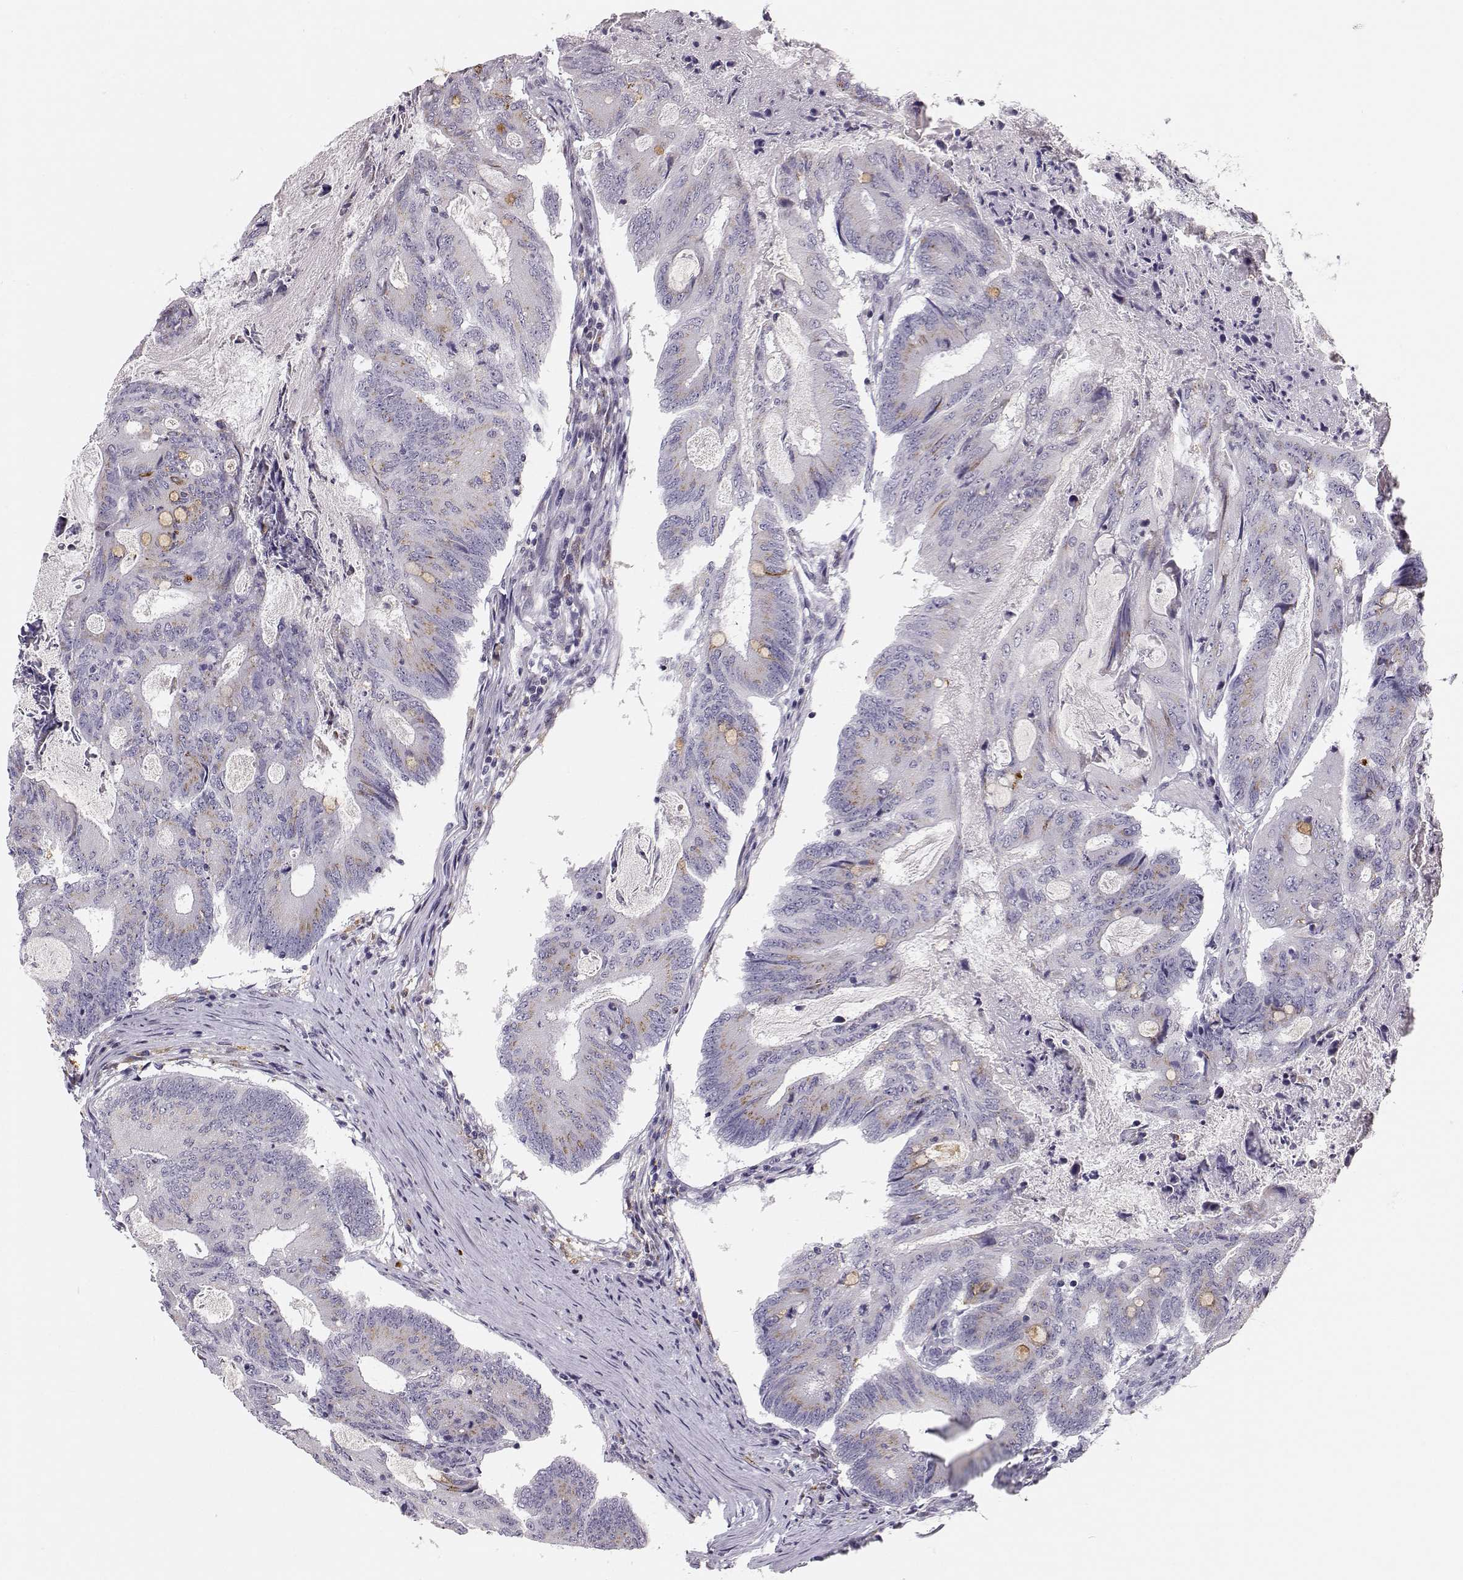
{"staining": {"intensity": "moderate", "quantity": "<25%", "location": "cytoplasmic/membranous"}, "tissue": "colorectal cancer", "cell_type": "Tumor cells", "image_type": "cancer", "snomed": [{"axis": "morphology", "description": "Adenocarcinoma, NOS"}, {"axis": "topography", "description": "Colon"}], "caption": "Tumor cells show moderate cytoplasmic/membranous staining in approximately <25% of cells in colorectal cancer.", "gene": "HTR7", "patient": {"sex": "female", "age": 70}}